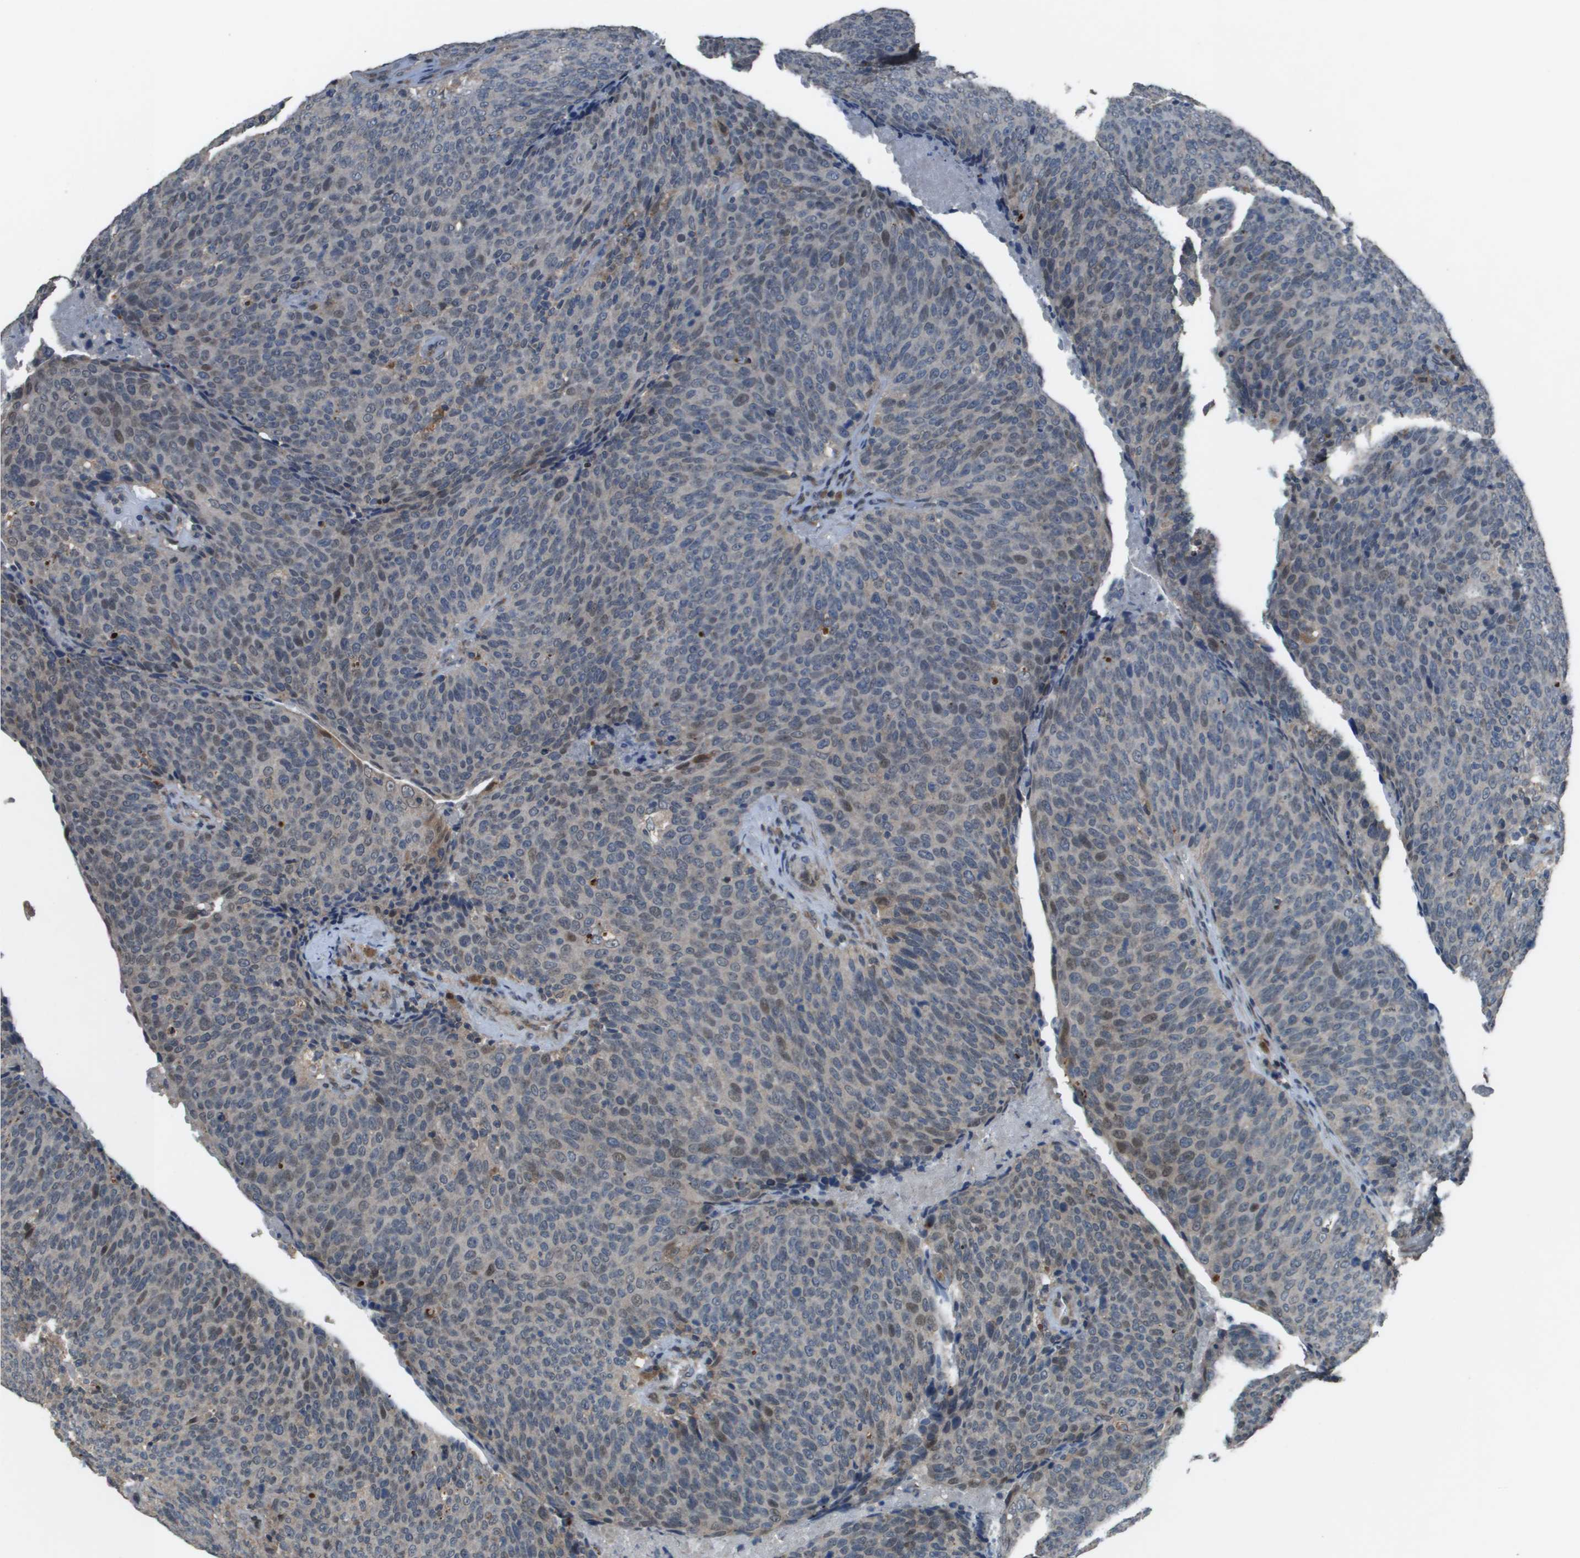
{"staining": {"intensity": "negative", "quantity": "none", "location": "none"}, "tissue": "head and neck cancer", "cell_type": "Tumor cells", "image_type": "cancer", "snomed": [{"axis": "morphology", "description": "Squamous cell carcinoma, NOS"}, {"axis": "morphology", "description": "Squamous cell carcinoma, metastatic, NOS"}, {"axis": "topography", "description": "Lymph node"}, {"axis": "topography", "description": "Head-Neck"}], "caption": "IHC photomicrograph of human head and neck cancer stained for a protein (brown), which exhibits no expression in tumor cells.", "gene": "GOSR2", "patient": {"sex": "male", "age": 62}}